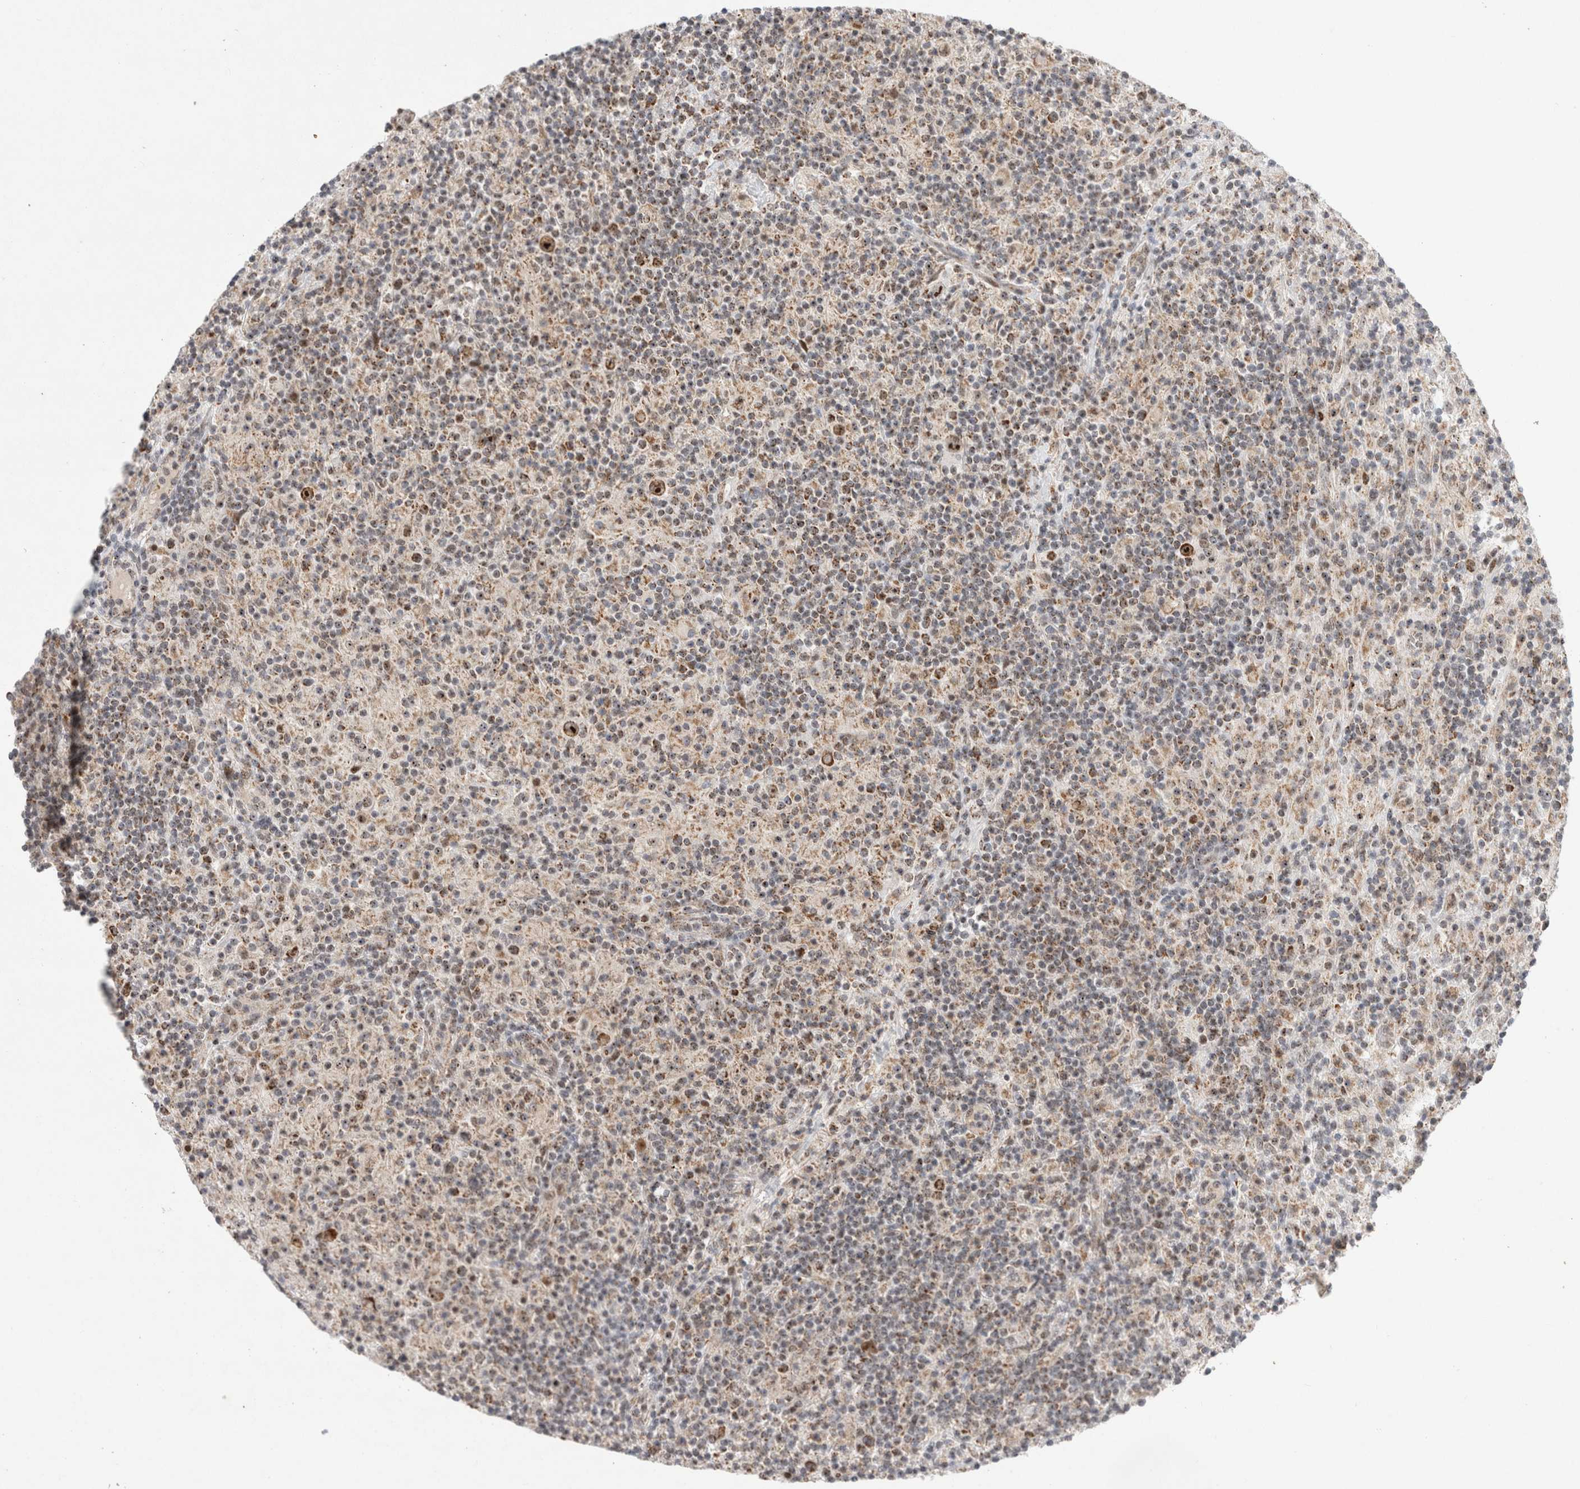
{"staining": {"intensity": "strong", "quantity": ">75%", "location": "cytoplasmic/membranous,nuclear"}, "tissue": "lymphoma", "cell_type": "Tumor cells", "image_type": "cancer", "snomed": [{"axis": "morphology", "description": "Hodgkin's disease, NOS"}, {"axis": "topography", "description": "Lymph node"}], "caption": "DAB immunohistochemical staining of human Hodgkin's disease reveals strong cytoplasmic/membranous and nuclear protein staining in approximately >75% of tumor cells.", "gene": "MRPL37", "patient": {"sex": "male", "age": 70}}